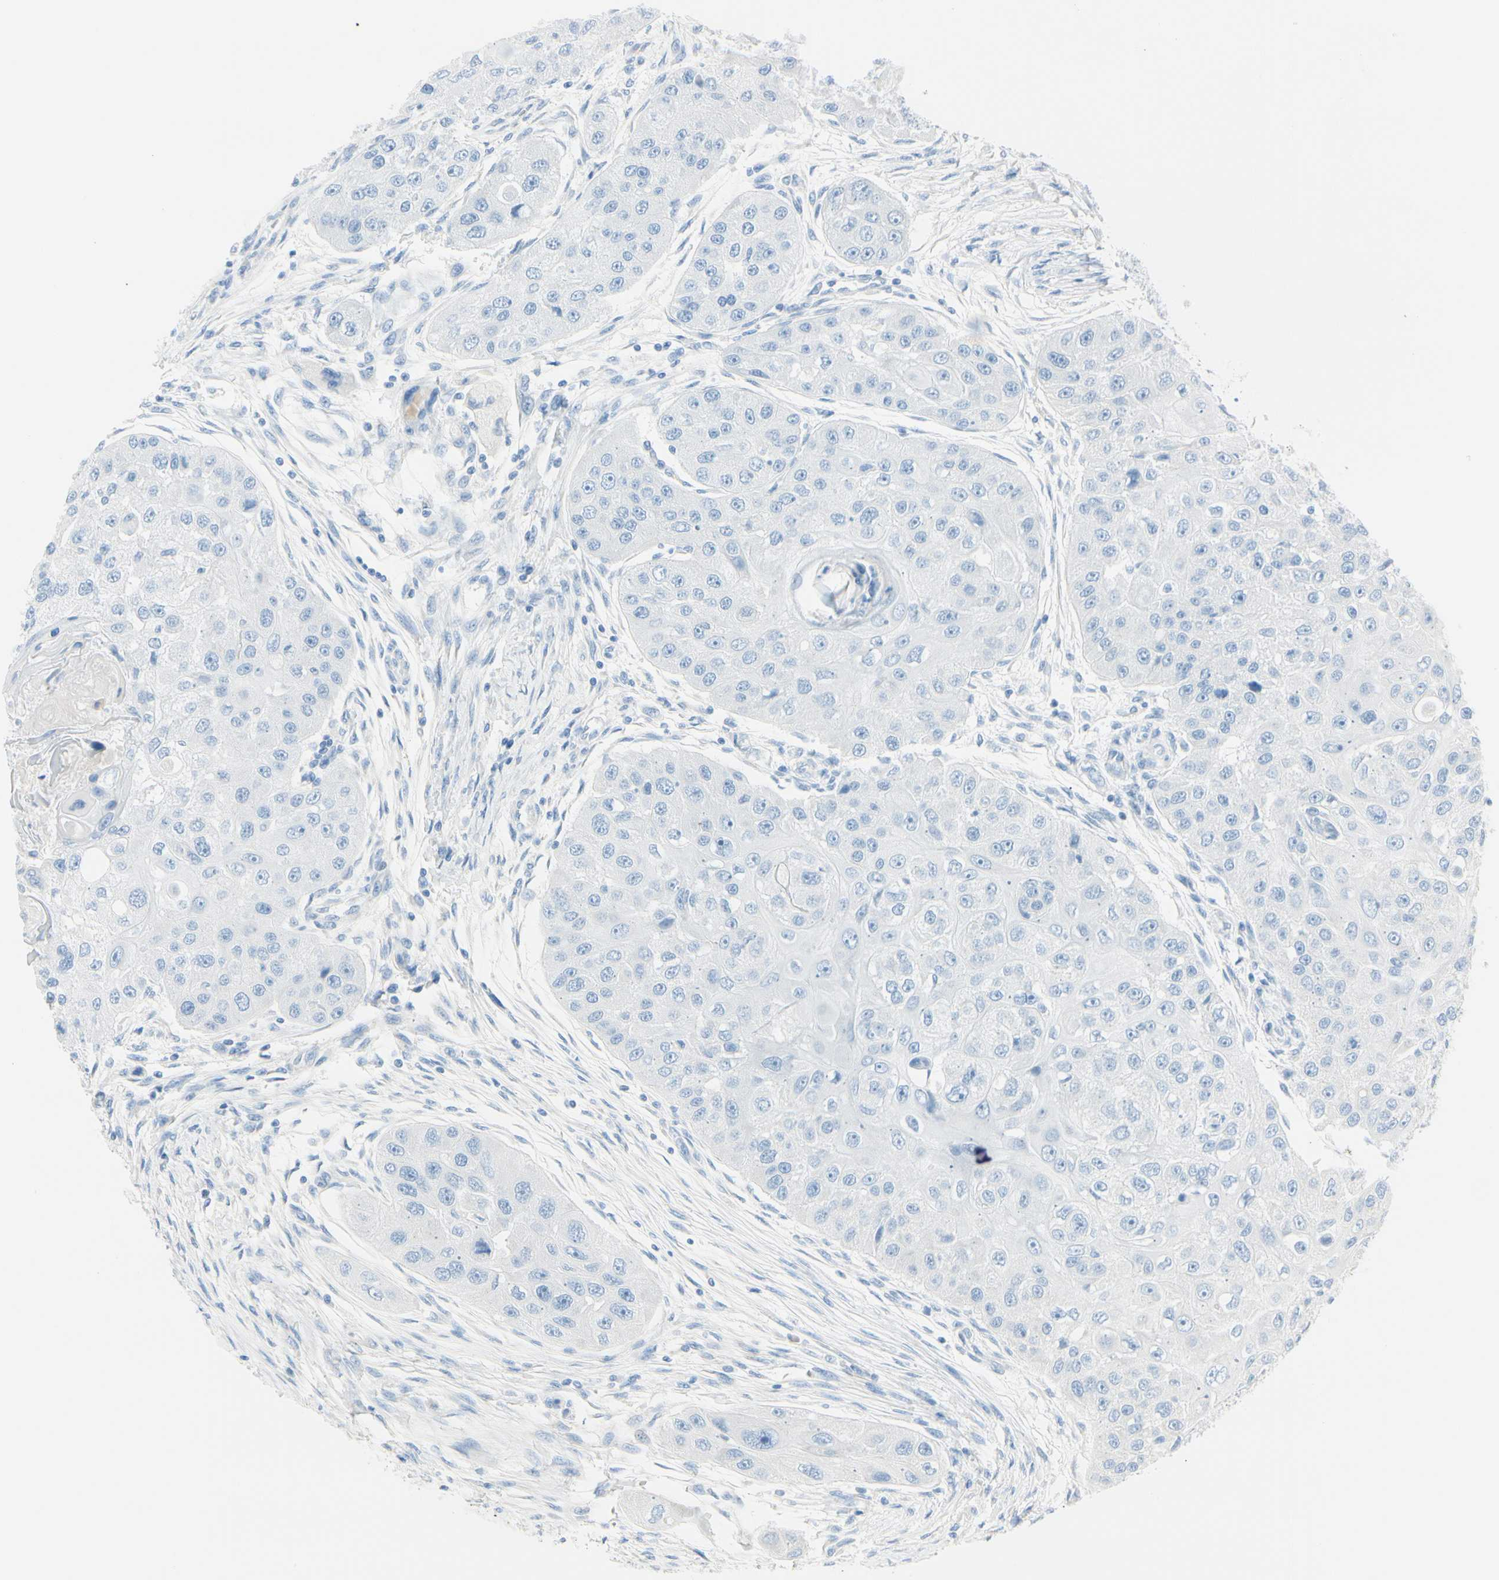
{"staining": {"intensity": "negative", "quantity": "none", "location": "none"}, "tissue": "head and neck cancer", "cell_type": "Tumor cells", "image_type": "cancer", "snomed": [{"axis": "morphology", "description": "Normal tissue, NOS"}, {"axis": "morphology", "description": "Squamous cell carcinoma, NOS"}, {"axis": "topography", "description": "Skeletal muscle"}, {"axis": "topography", "description": "Head-Neck"}], "caption": "Immunohistochemical staining of human head and neck cancer (squamous cell carcinoma) displays no significant expression in tumor cells.", "gene": "EPHA3", "patient": {"sex": "male", "age": 51}}